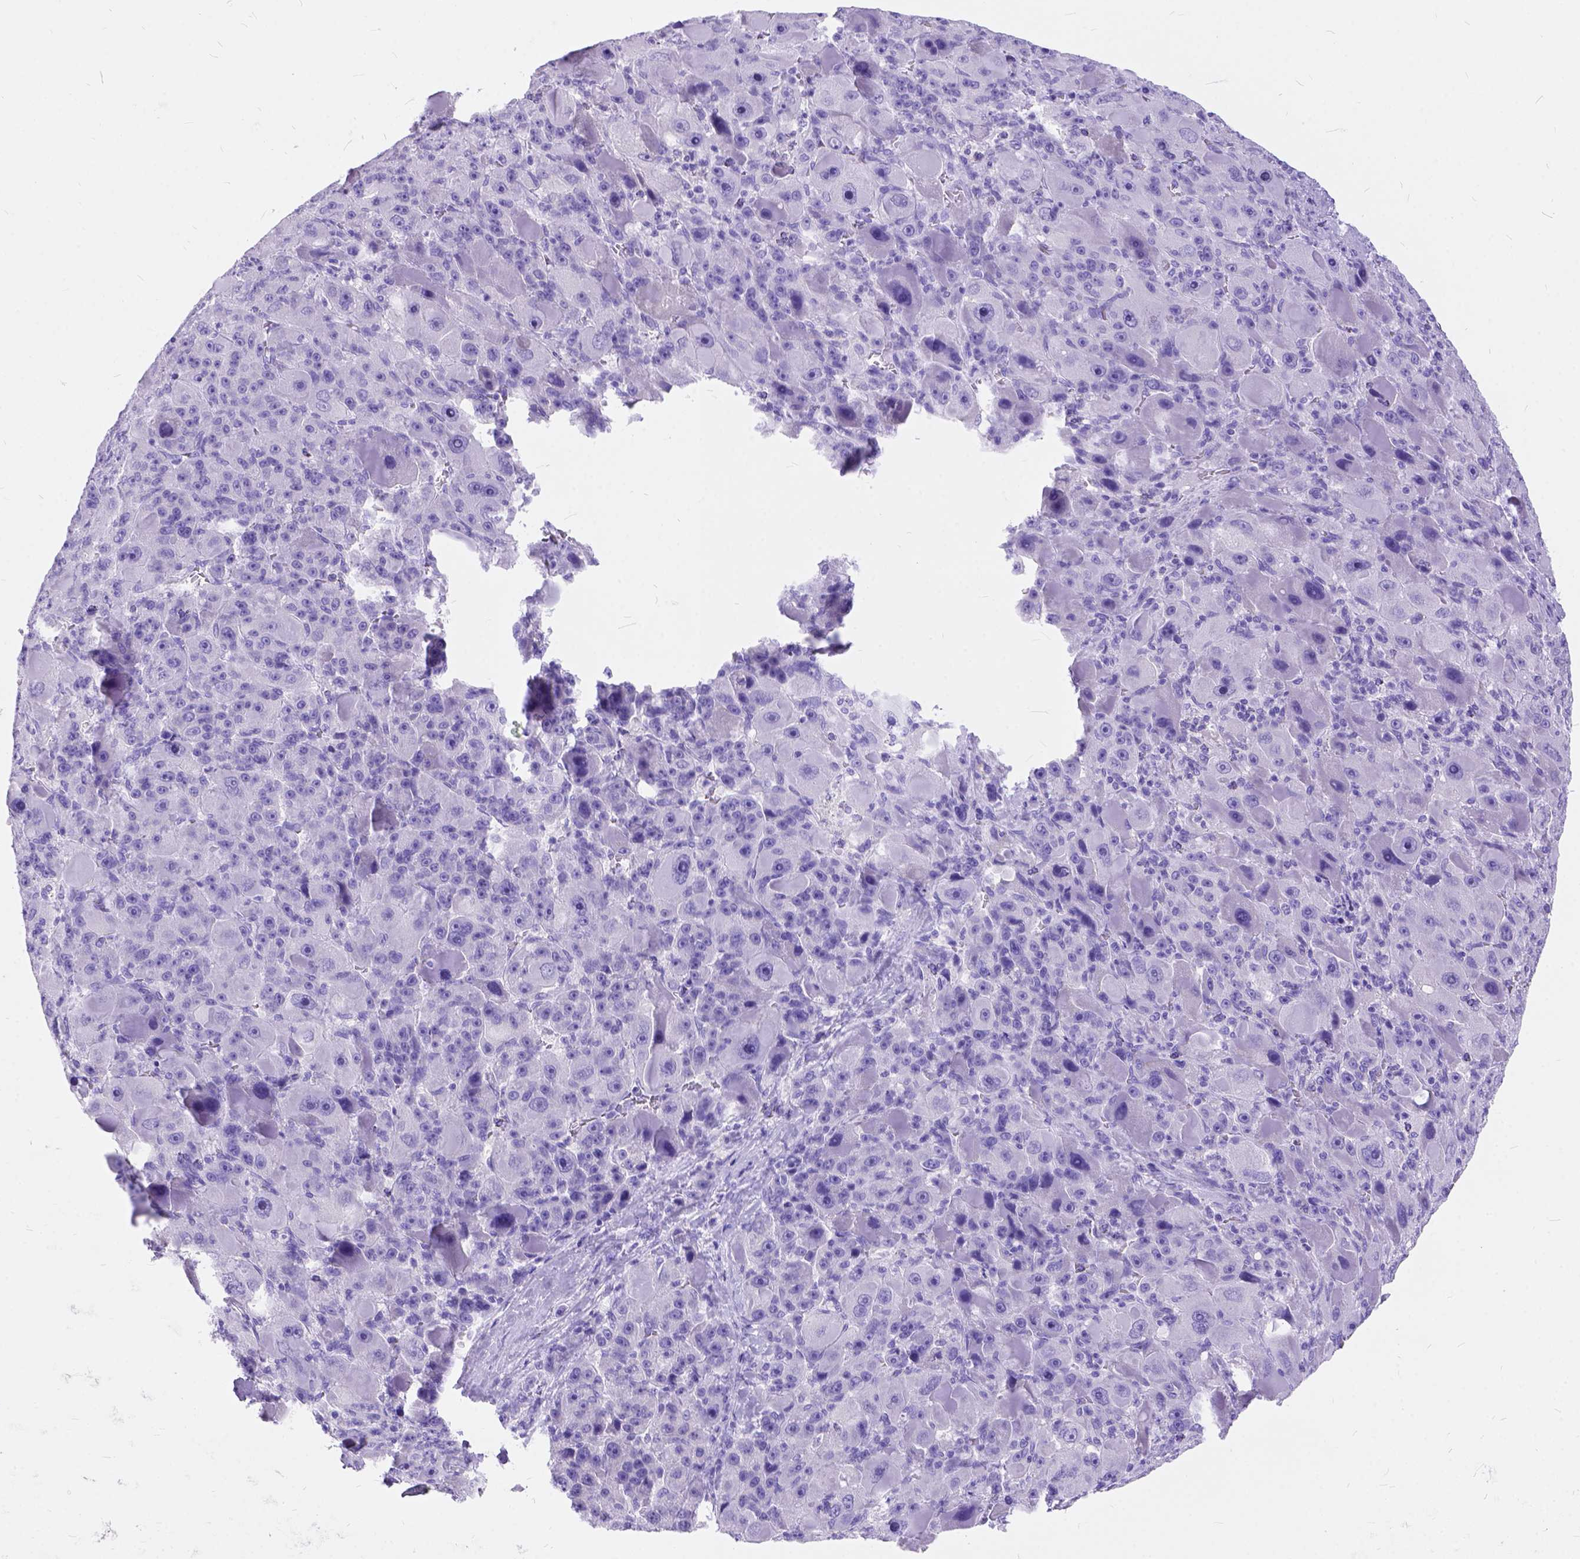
{"staining": {"intensity": "negative", "quantity": "none", "location": "none"}, "tissue": "liver cancer", "cell_type": "Tumor cells", "image_type": "cancer", "snomed": [{"axis": "morphology", "description": "Carcinoma, Hepatocellular, NOS"}, {"axis": "topography", "description": "Liver"}], "caption": "The histopathology image shows no staining of tumor cells in liver cancer.", "gene": "C1QTNF3", "patient": {"sex": "male", "age": 76}}